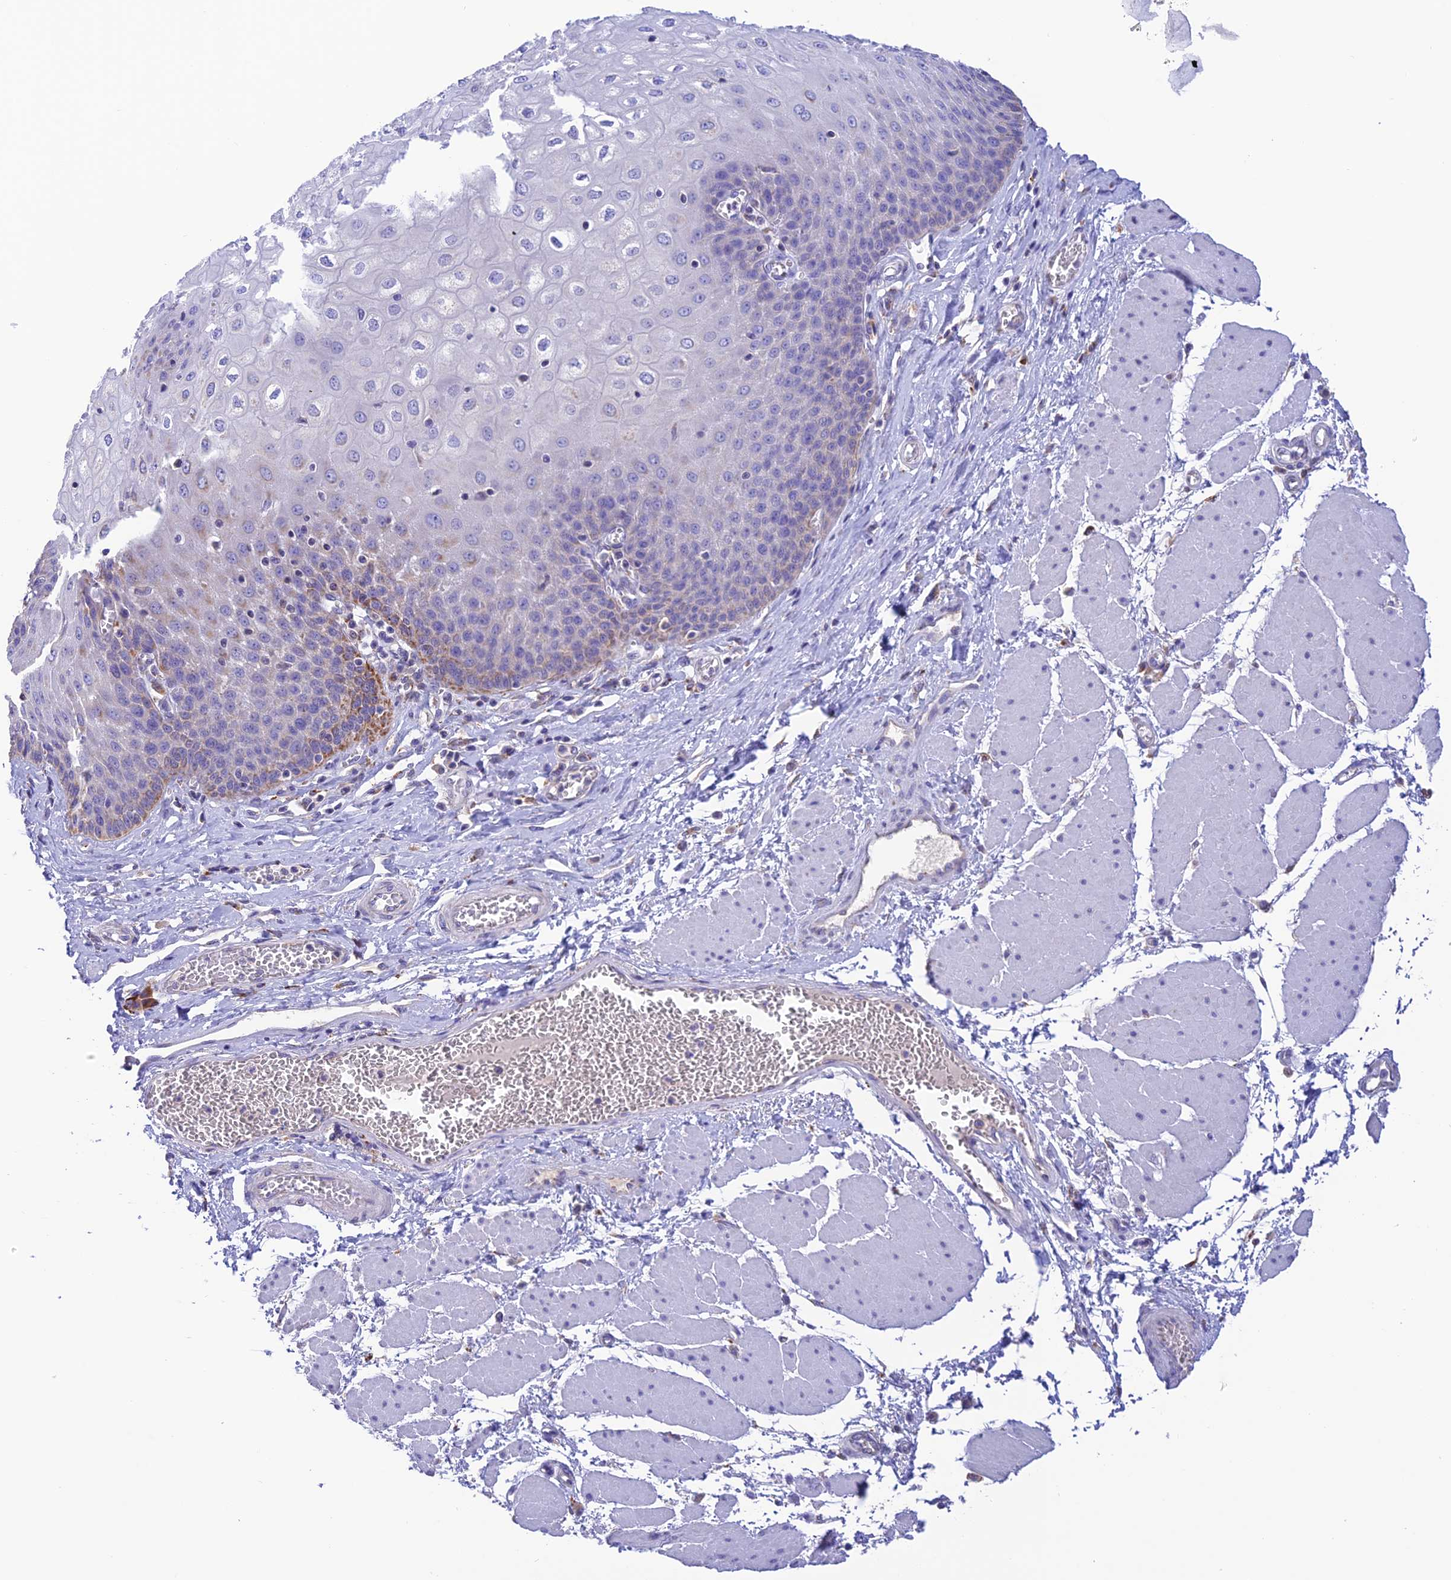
{"staining": {"intensity": "moderate", "quantity": "<25%", "location": "cytoplasmic/membranous"}, "tissue": "esophagus", "cell_type": "Squamous epithelial cells", "image_type": "normal", "snomed": [{"axis": "morphology", "description": "Normal tissue, NOS"}, {"axis": "topography", "description": "Esophagus"}], "caption": "This is a micrograph of immunohistochemistry staining of unremarkable esophagus, which shows moderate expression in the cytoplasmic/membranous of squamous epithelial cells.", "gene": "ENSG00000255439", "patient": {"sex": "male", "age": 60}}